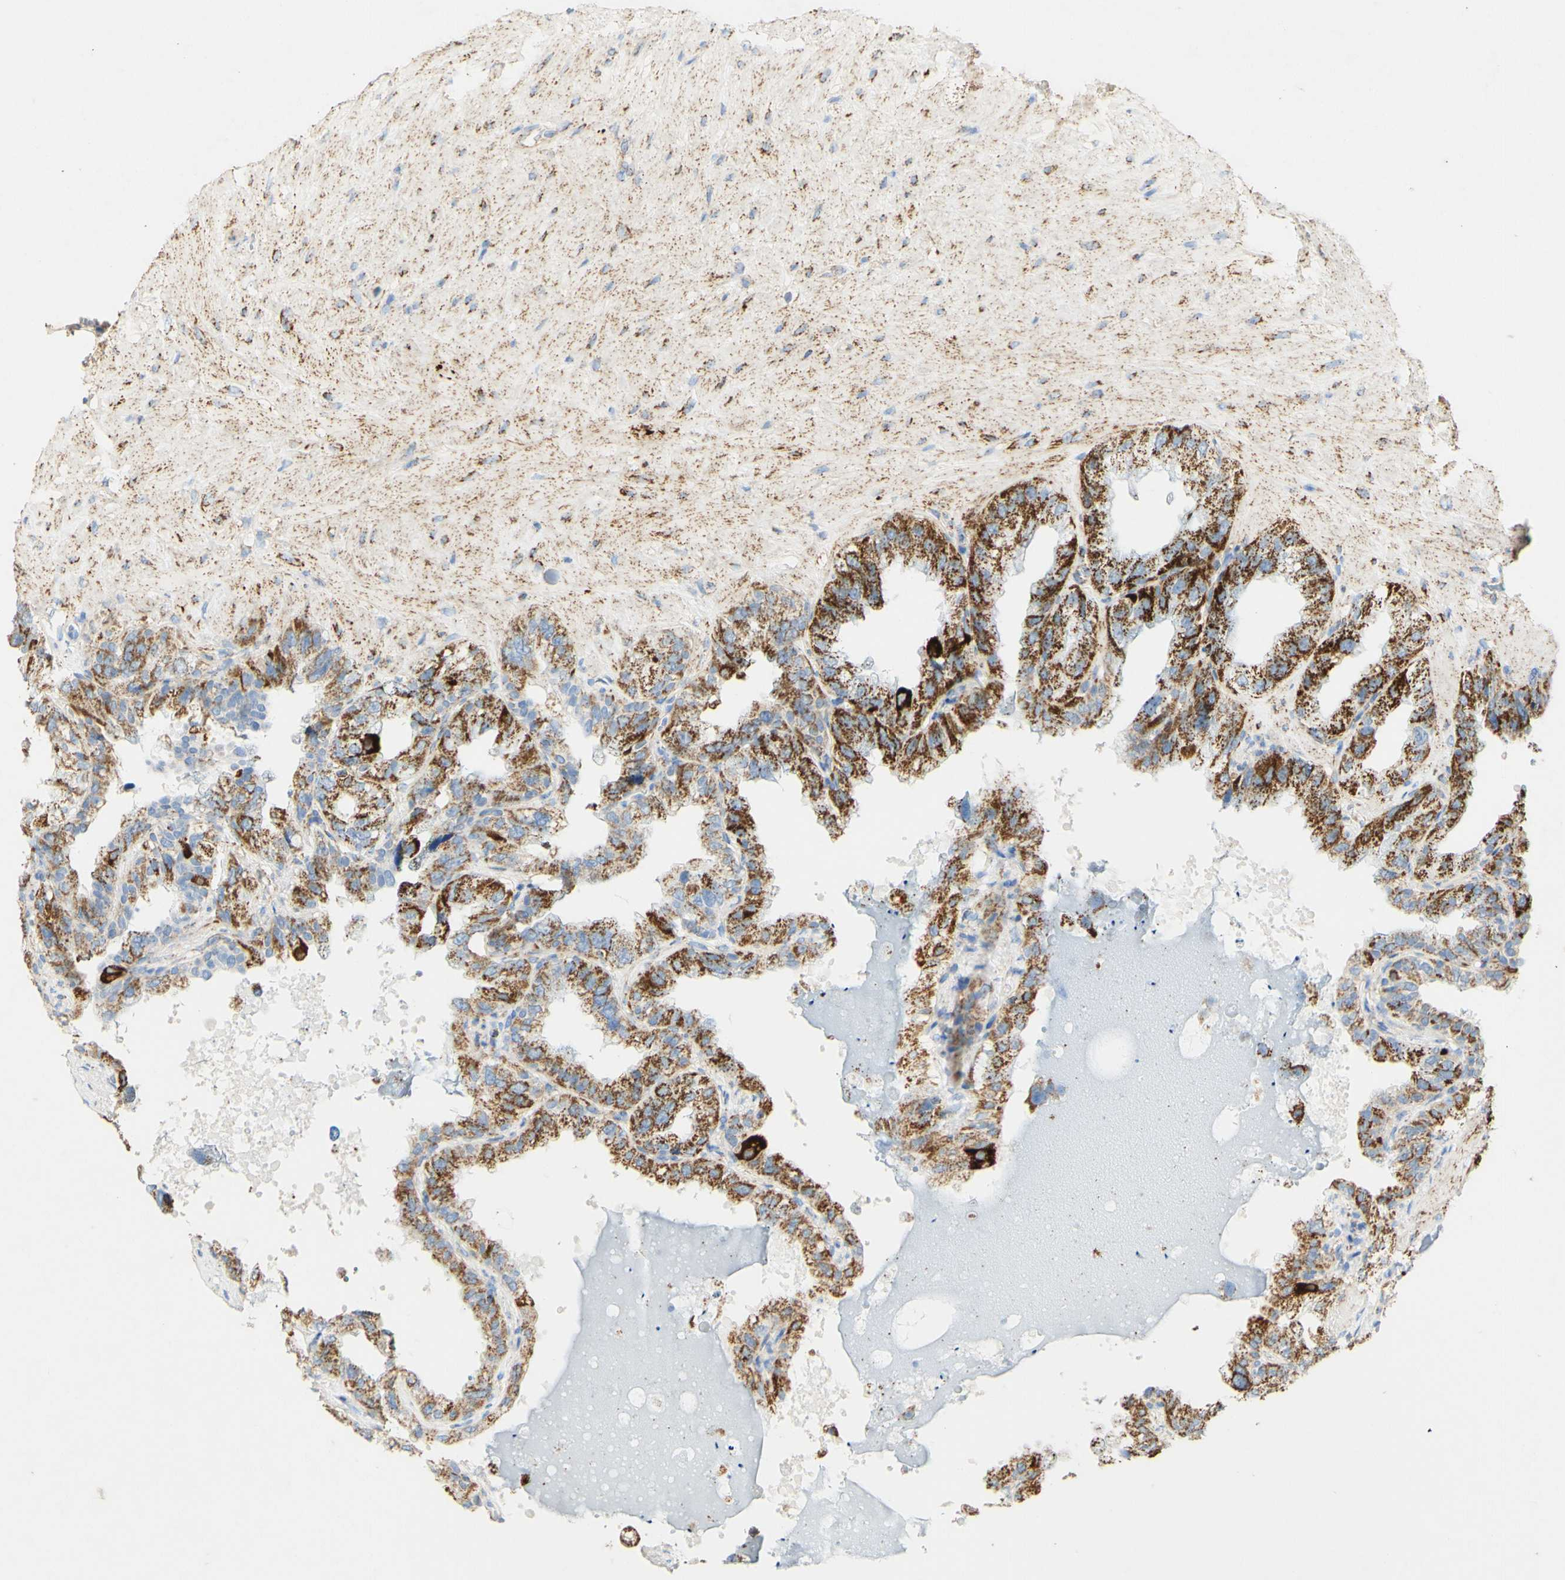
{"staining": {"intensity": "strong", "quantity": "25%-75%", "location": "cytoplasmic/membranous"}, "tissue": "seminal vesicle", "cell_type": "Glandular cells", "image_type": "normal", "snomed": [{"axis": "morphology", "description": "Normal tissue, NOS"}, {"axis": "topography", "description": "Seminal veicle"}], "caption": "Immunohistochemical staining of unremarkable human seminal vesicle reveals strong cytoplasmic/membranous protein positivity in approximately 25%-75% of glandular cells.", "gene": "OXCT1", "patient": {"sex": "male", "age": 68}}